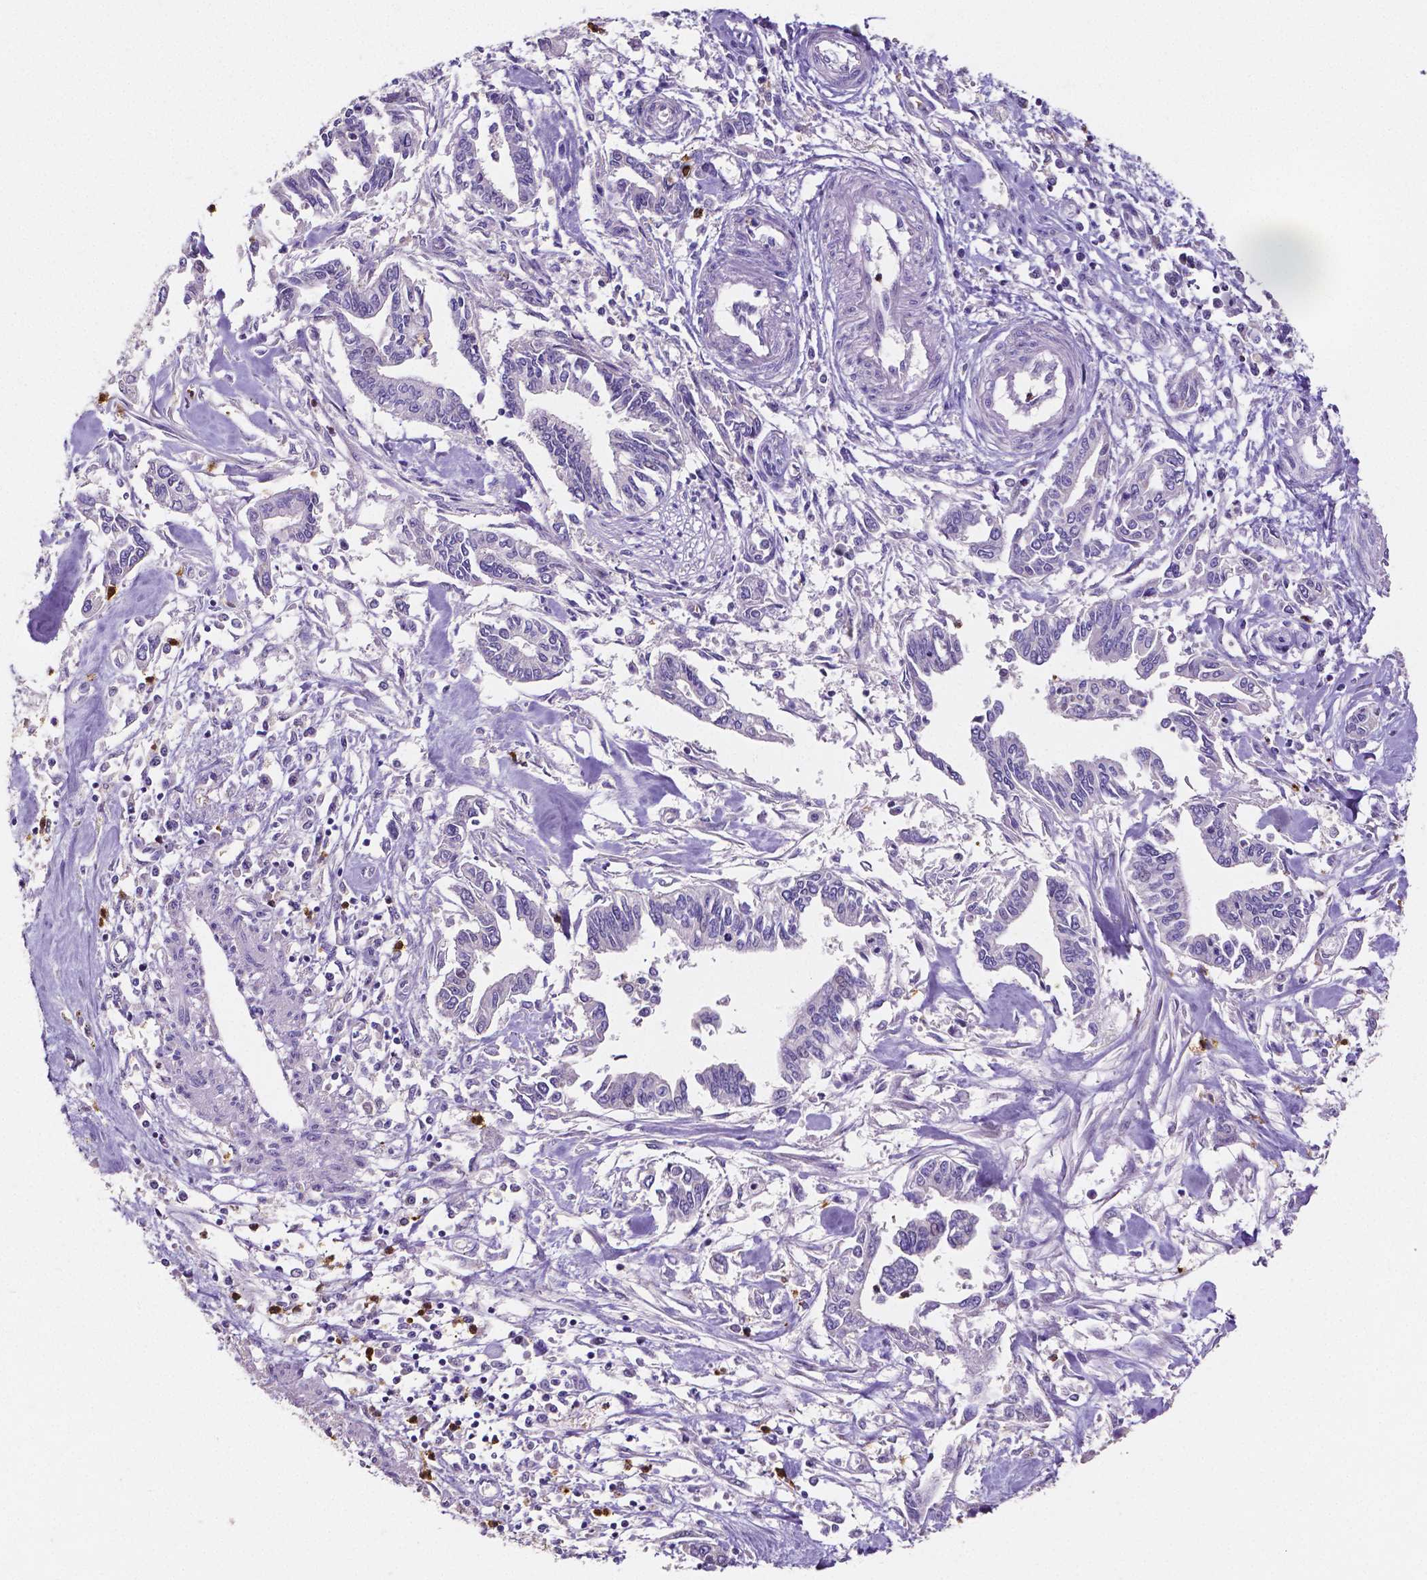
{"staining": {"intensity": "negative", "quantity": "none", "location": "none"}, "tissue": "pancreatic cancer", "cell_type": "Tumor cells", "image_type": "cancer", "snomed": [{"axis": "morphology", "description": "Adenocarcinoma, NOS"}, {"axis": "topography", "description": "Pancreas"}], "caption": "Photomicrograph shows no protein staining in tumor cells of pancreatic cancer tissue.", "gene": "MMP9", "patient": {"sex": "male", "age": 60}}